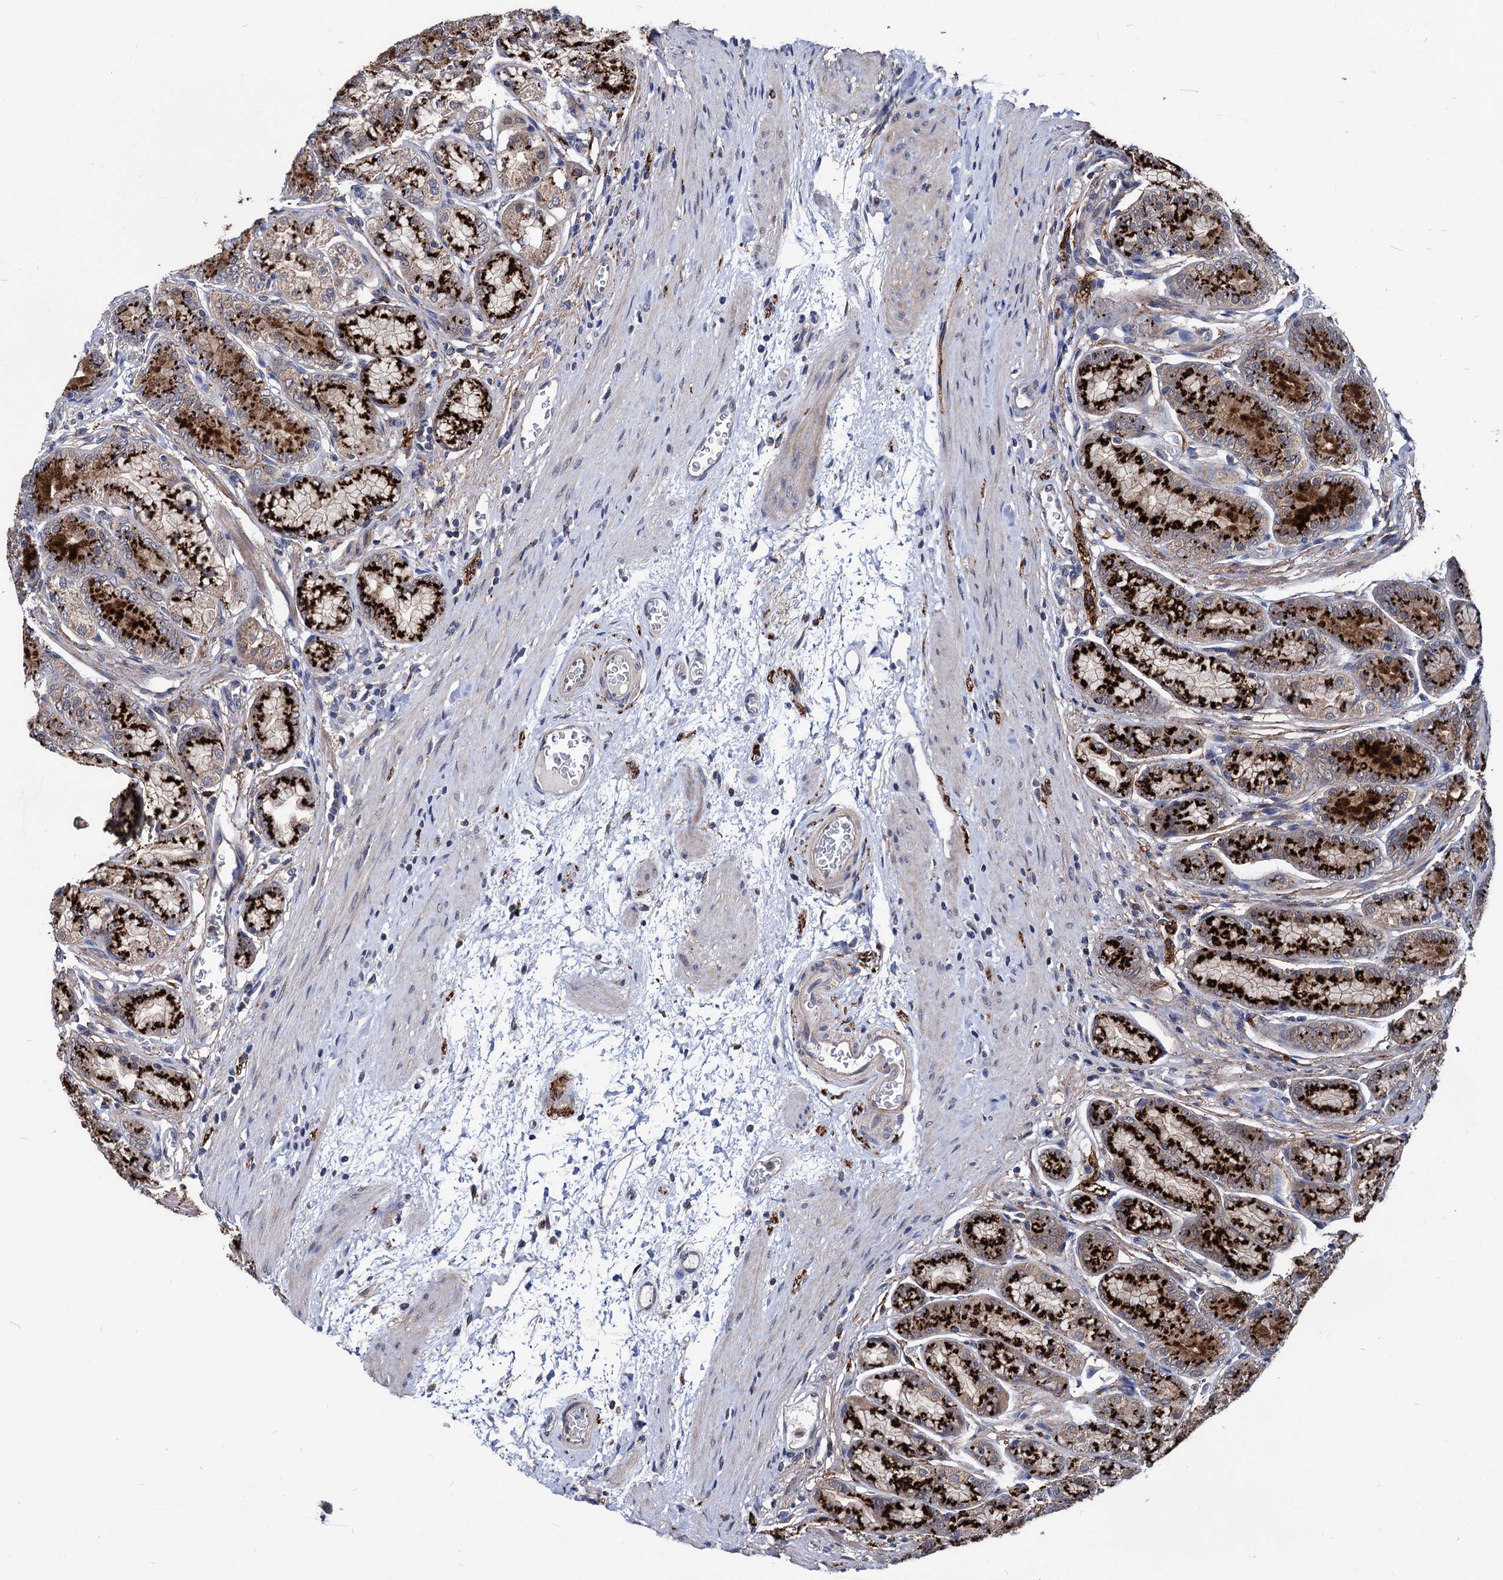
{"staining": {"intensity": "strong", "quantity": ">75%", "location": "cytoplasmic/membranous"}, "tissue": "stomach", "cell_type": "Glandular cells", "image_type": "normal", "snomed": [{"axis": "morphology", "description": "Normal tissue, NOS"}, {"axis": "morphology", "description": "Adenocarcinoma, NOS"}, {"axis": "morphology", "description": "Adenocarcinoma, High grade"}, {"axis": "topography", "description": "Stomach, upper"}, {"axis": "topography", "description": "Stomach"}], "caption": "Strong cytoplasmic/membranous positivity is seen in about >75% of glandular cells in normal stomach.", "gene": "ESD", "patient": {"sex": "female", "age": 65}}